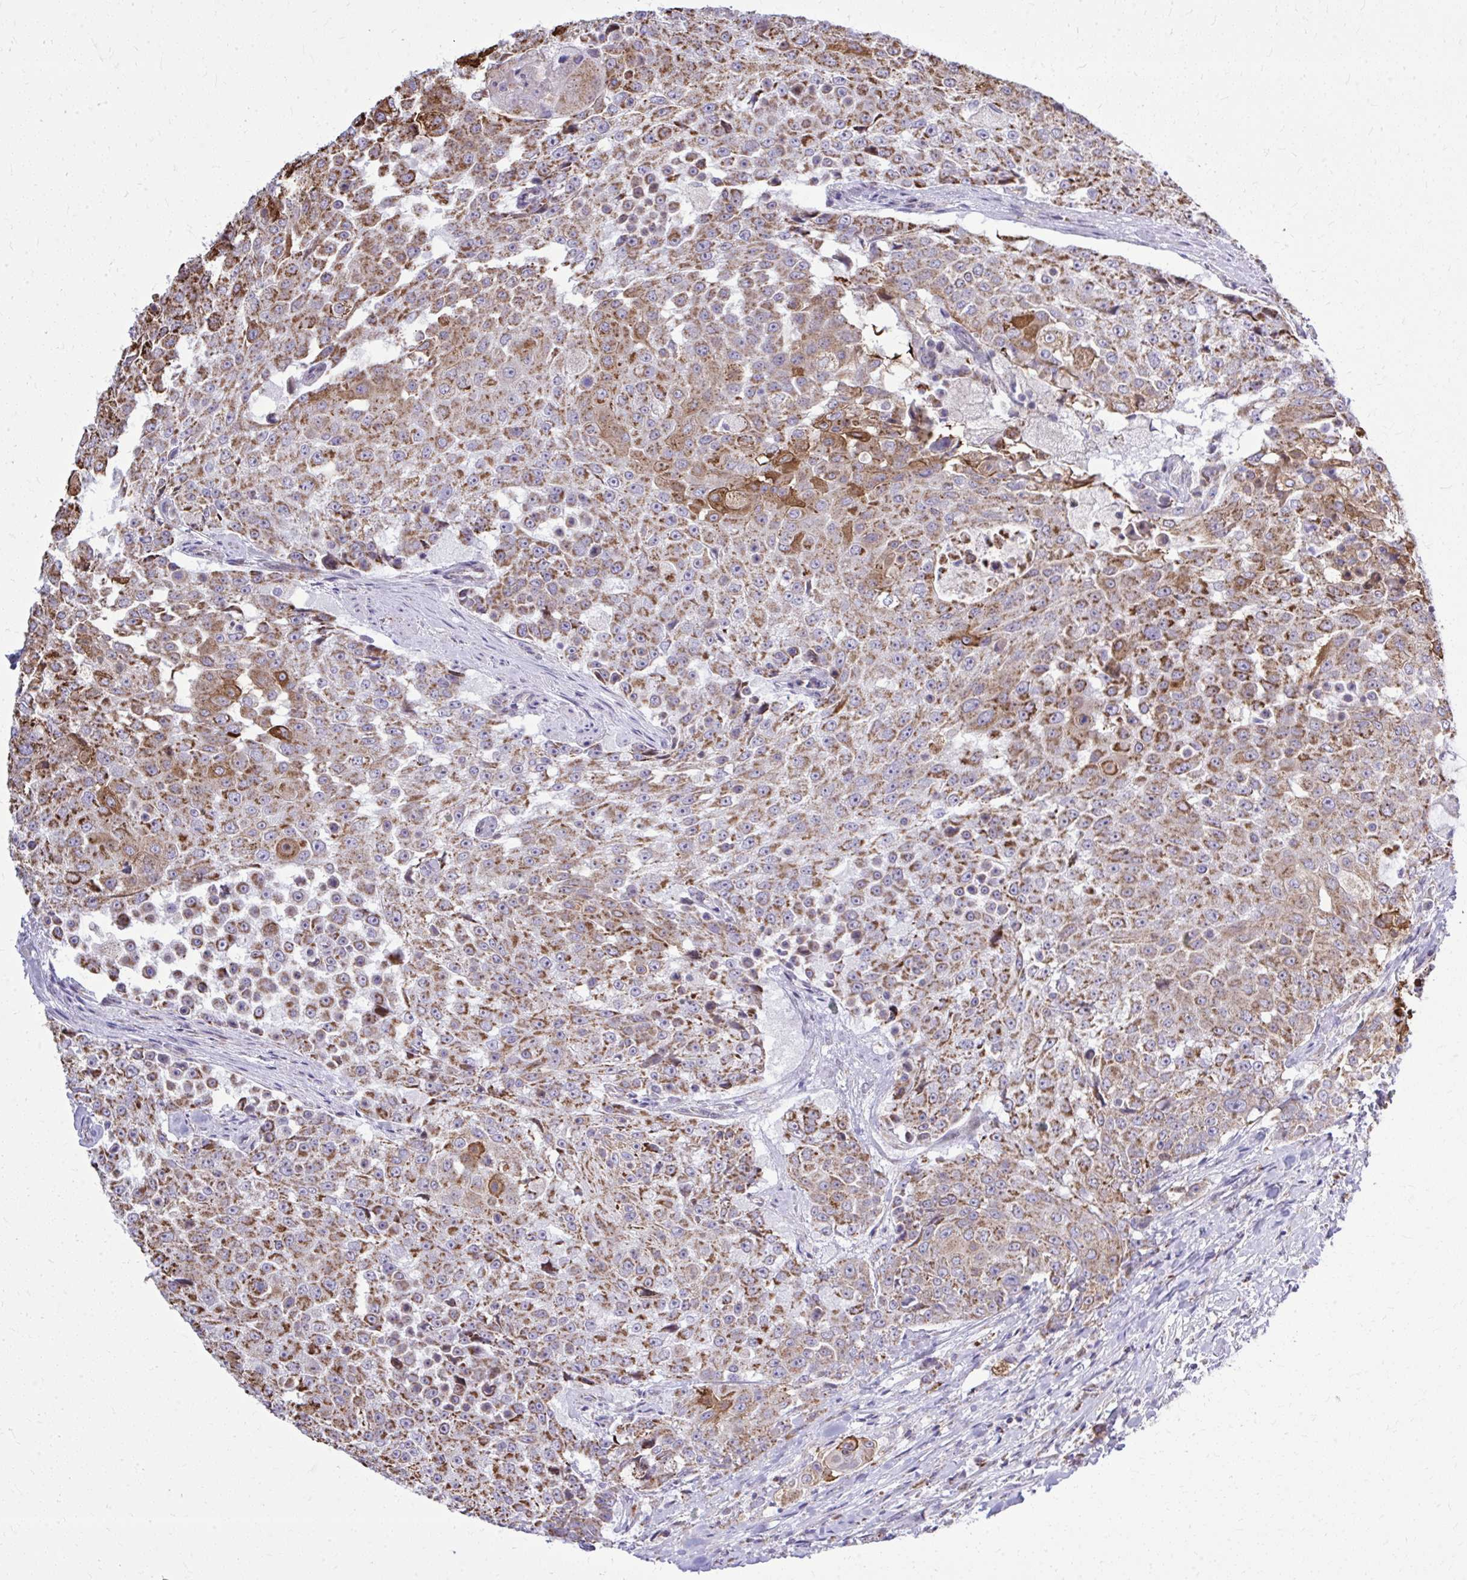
{"staining": {"intensity": "moderate", "quantity": ">75%", "location": "cytoplasmic/membranous"}, "tissue": "urothelial cancer", "cell_type": "Tumor cells", "image_type": "cancer", "snomed": [{"axis": "morphology", "description": "Urothelial carcinoma, High grade"}, {"axis": "topography", "description": "Urinary bladder"}], "caption": "High-grade urothelial carcinoma stained for a protein (brown) shows moderate cytoplasmic/membranous positive staining in approximately >75% of tumor cells.", "gene": "ZNF362", "patient": {"sex": "female", "age": 63}}